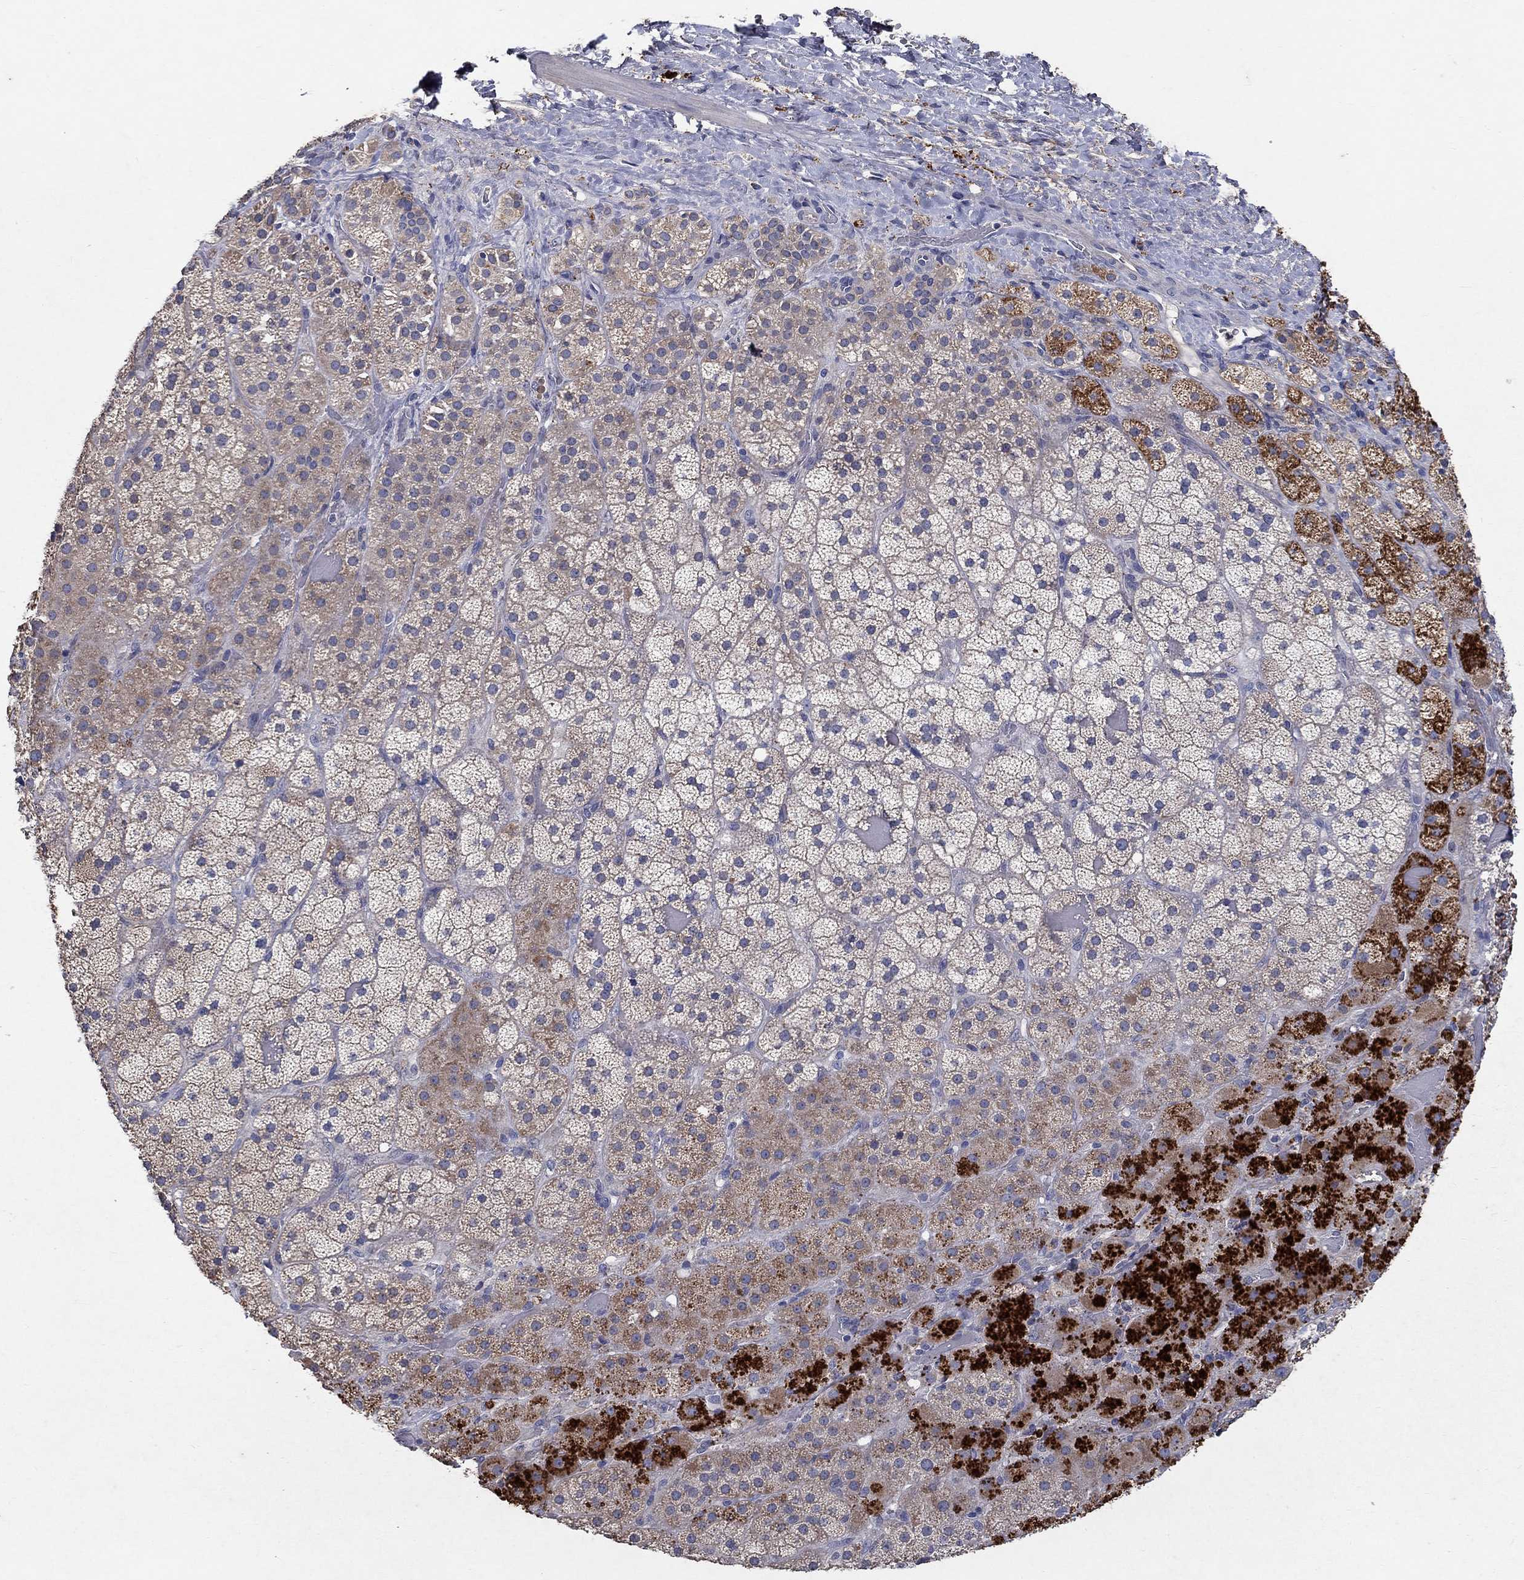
{"staining": {"intensity": "strong", "quantity": "<25%", "location": "cytoplasmic/membranous"}, "tissue": "adrenal gland", "cell_type": "Glandular cells", "image_type": "normal", "snomed": [{"axis": "morphology", "description": "Normal tissue, NOS"}, {"axis": "topography", "description": "Adrenal gland"}], "caption": "Immunohistochemistry (IHC) (DAB) staining of benign adrenal gland exhibits strong cytoplasmic/membranous protein staining in about <25% of glandular cells. (brown staining indicates protein expression, while blue staining denotes nuclei).", "gene": "PROZ", "patient": {"sex": "male", "age": 57}}